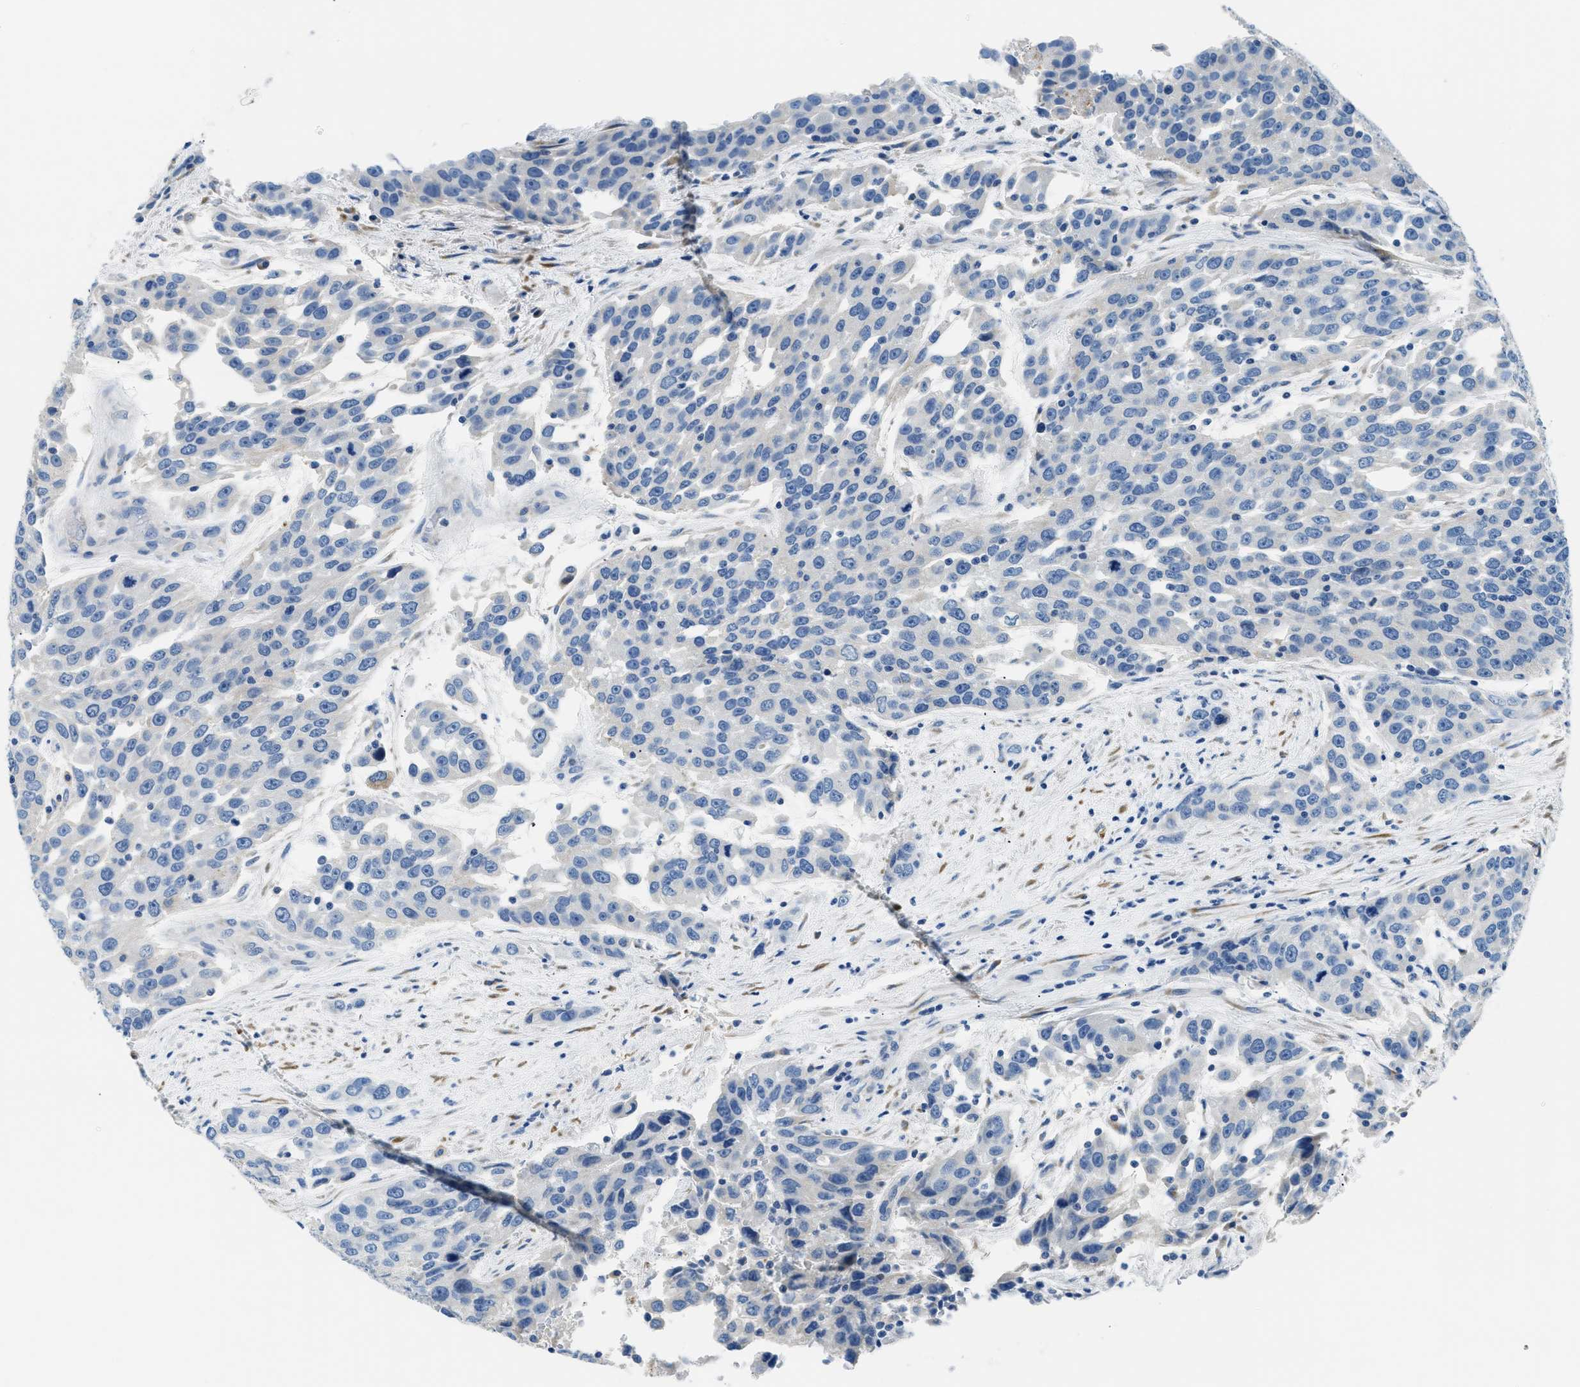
{"staining": {"intensity": "negative", "quantity": "none", "location": "none"}, "tissue": "urothelial cancer", "cell_type": "Tumor cells", "image_type": "cancer", "snomed": [{"axis": "morphology", "description": "Urothelial carcinoma, High grade"}, {"axis": "topography", "description": "Urinary bladder"}], "caption": "Tumor cells are negative for brown protein staining in urothelial carcinoma (high-grade). Nuclei are stained in blue.", "gene": "CLDN18", "patient": {"sex": "female", "age": 80}}